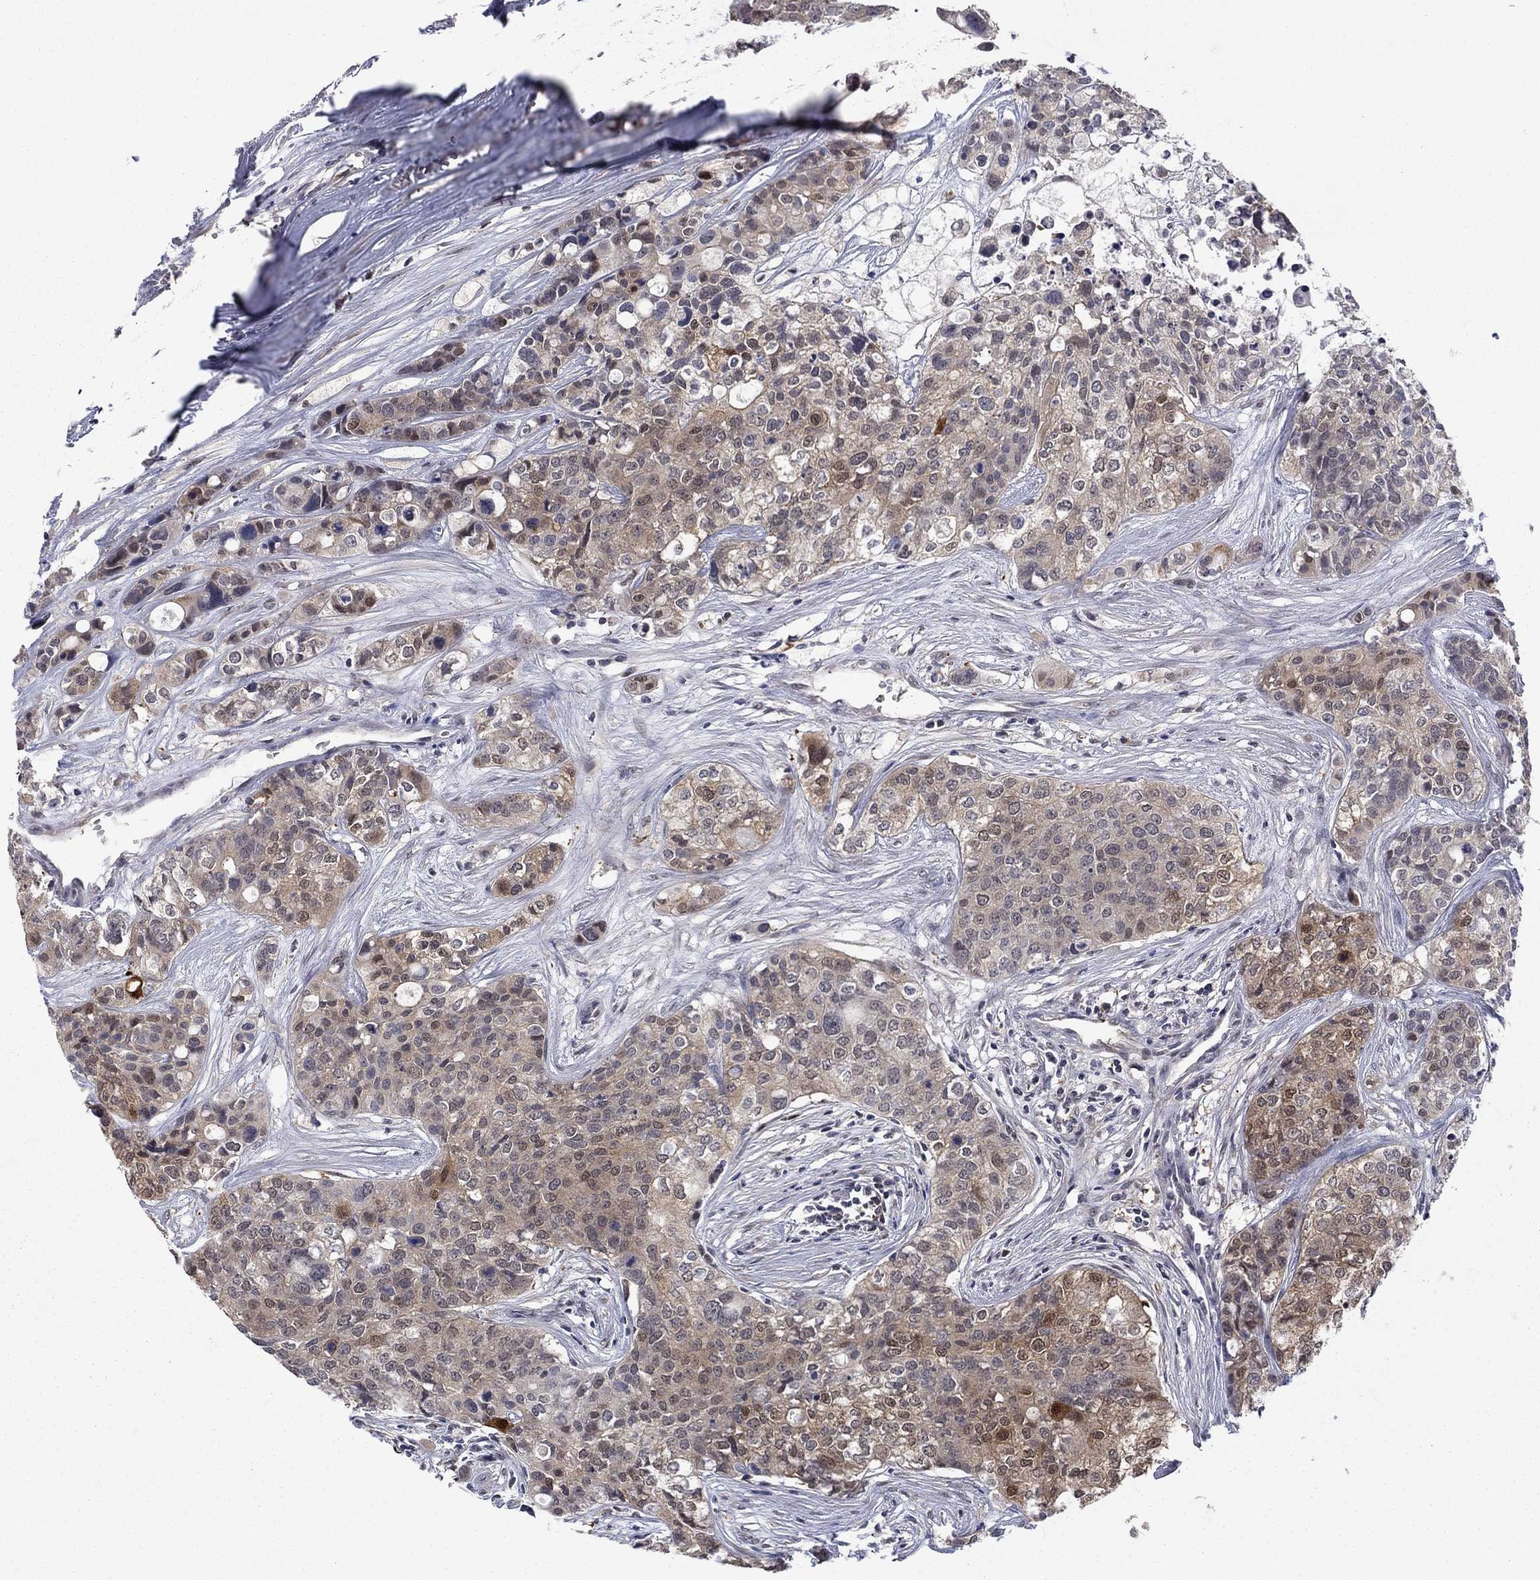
{"staining": {"intensity": "moderate", "quantity": "<25%", "location": "cytoplasmic/membranous"}, "tissue": "carcinoid", "cell_type": "Tumor cells", "image_type": "cancer", "snomed": [{"axis": "morphology", "description": "Carcinoid, malignant, NOS"}, {"axis": "topography", "description": "Colon"}], "caption": "Brown immunohistochemical staining in carcinoid shows moderate cytoplasmic/membranous expression in approximately <25% of tumor cells.", "gene": "CBR1", "patient": {"sex": "male", "age": 81}}